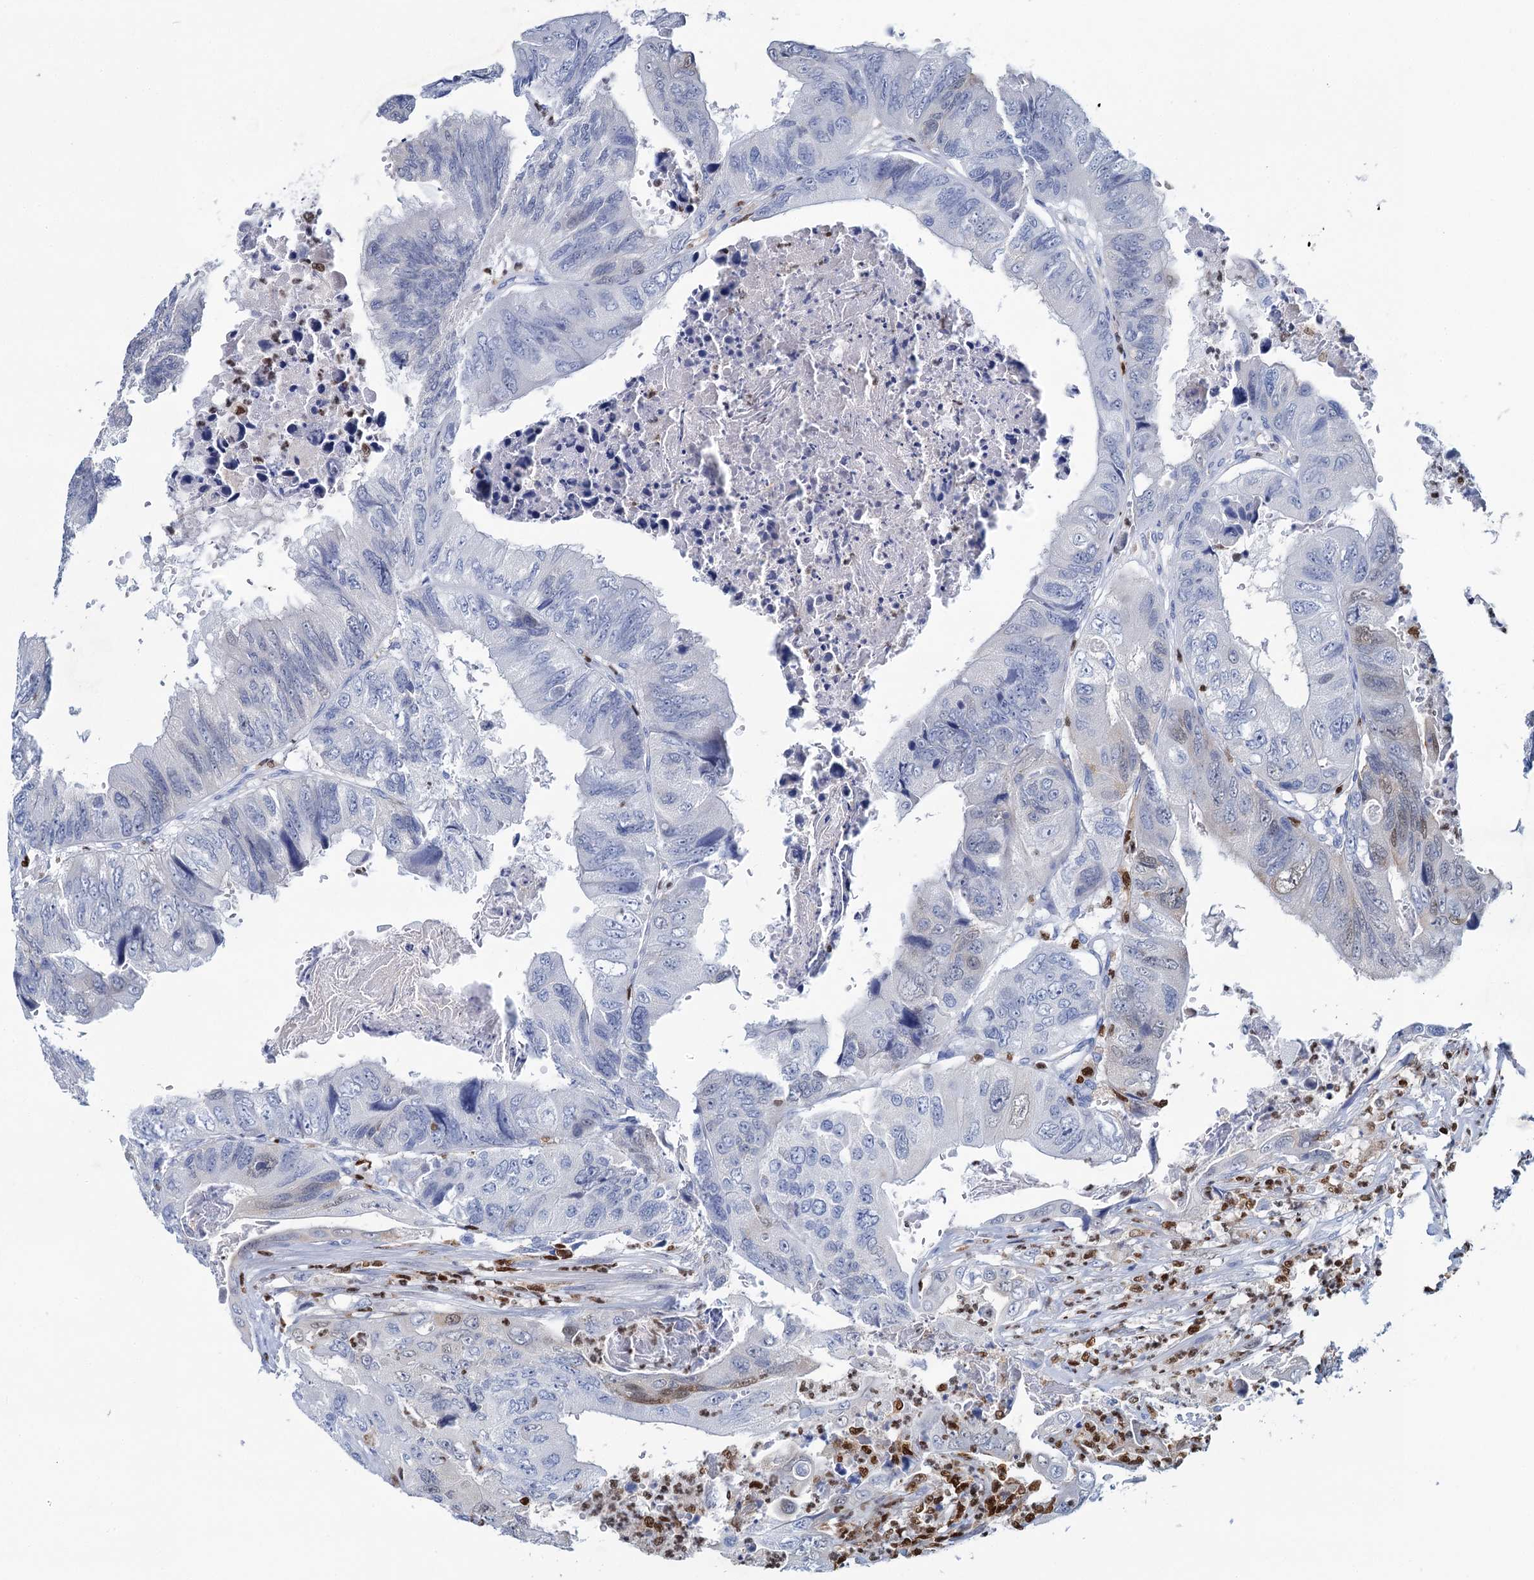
{"staining": {"intensity": "weak", "quantity": "<25%", "location": "nuclear"}, "tissue": "colorectal cancer", "cell_type": "Tumor cells", "image_type": "cancer", "snomed": [{"axis": "morphology", "description": "Adenocarcinoma, NOS"}, {"axis": "topography", "description": "Rectum"}], "caption": "Tumor cells are negative for protein expression in human colorectal cancer (adenocarcinoma).", "gene": "CELF2", "patient": {"sex": "male", "age": 63}}